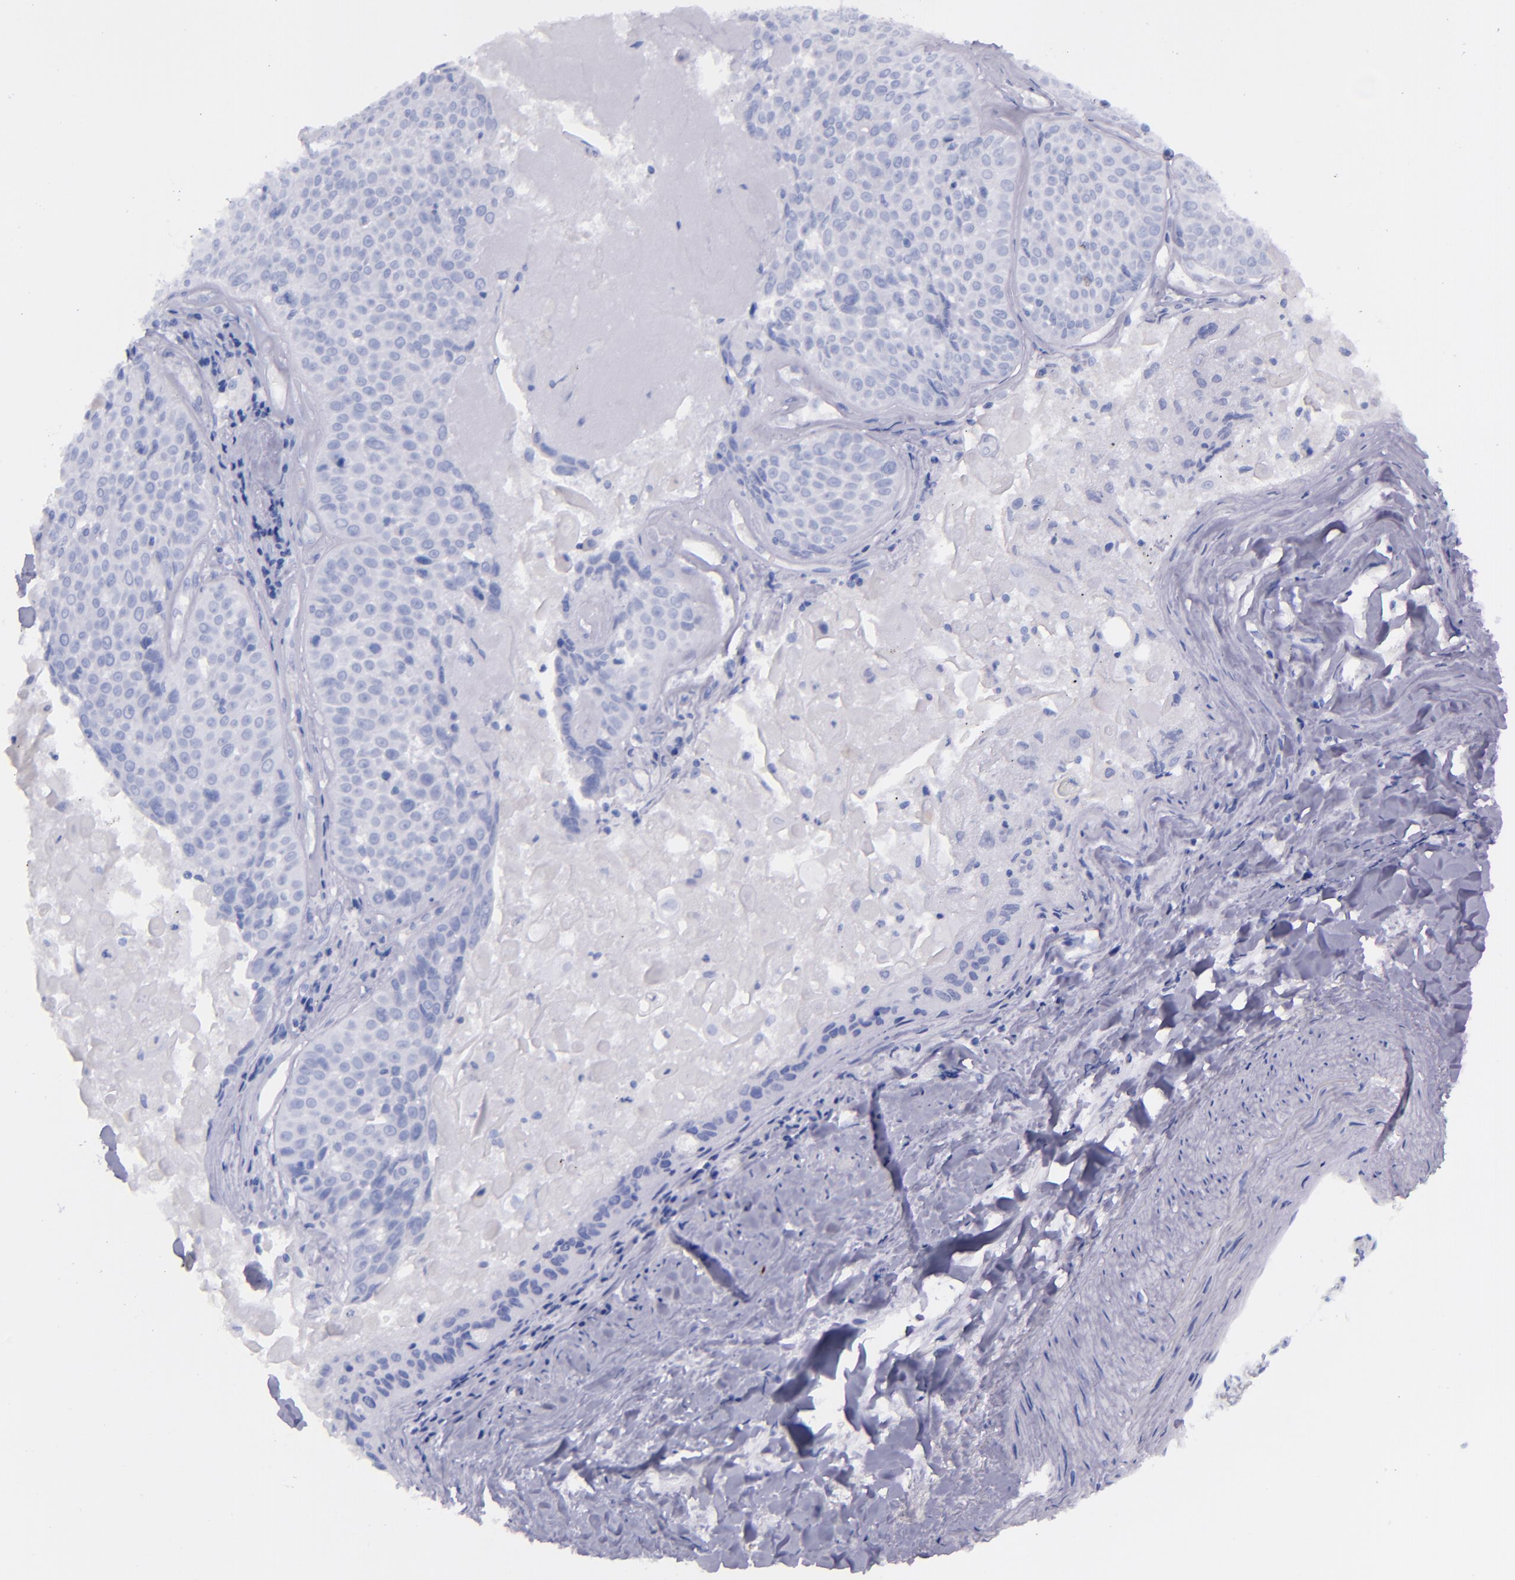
{"staining": {"intensity": "negative", "quantity": "none", "location": "none"}, "tissue": "lung cancer", "cell_type": "Tumor cells", "image_type": "cancer", "snomed": [{"axis": "morphology", "description": "Adenocarcinoma, NOS"}, {"axis": "topography", "description": "Lung"}], "caption": "DAB immunohistochemical staining of lung cancer shows no significant expression in tumor cells. (Brightfield microscopy of DAB immunohistochemistry (IHC) at high magnification).", "gene": "SFTPA2", "patient": {"sex": "male", "age": 60}}